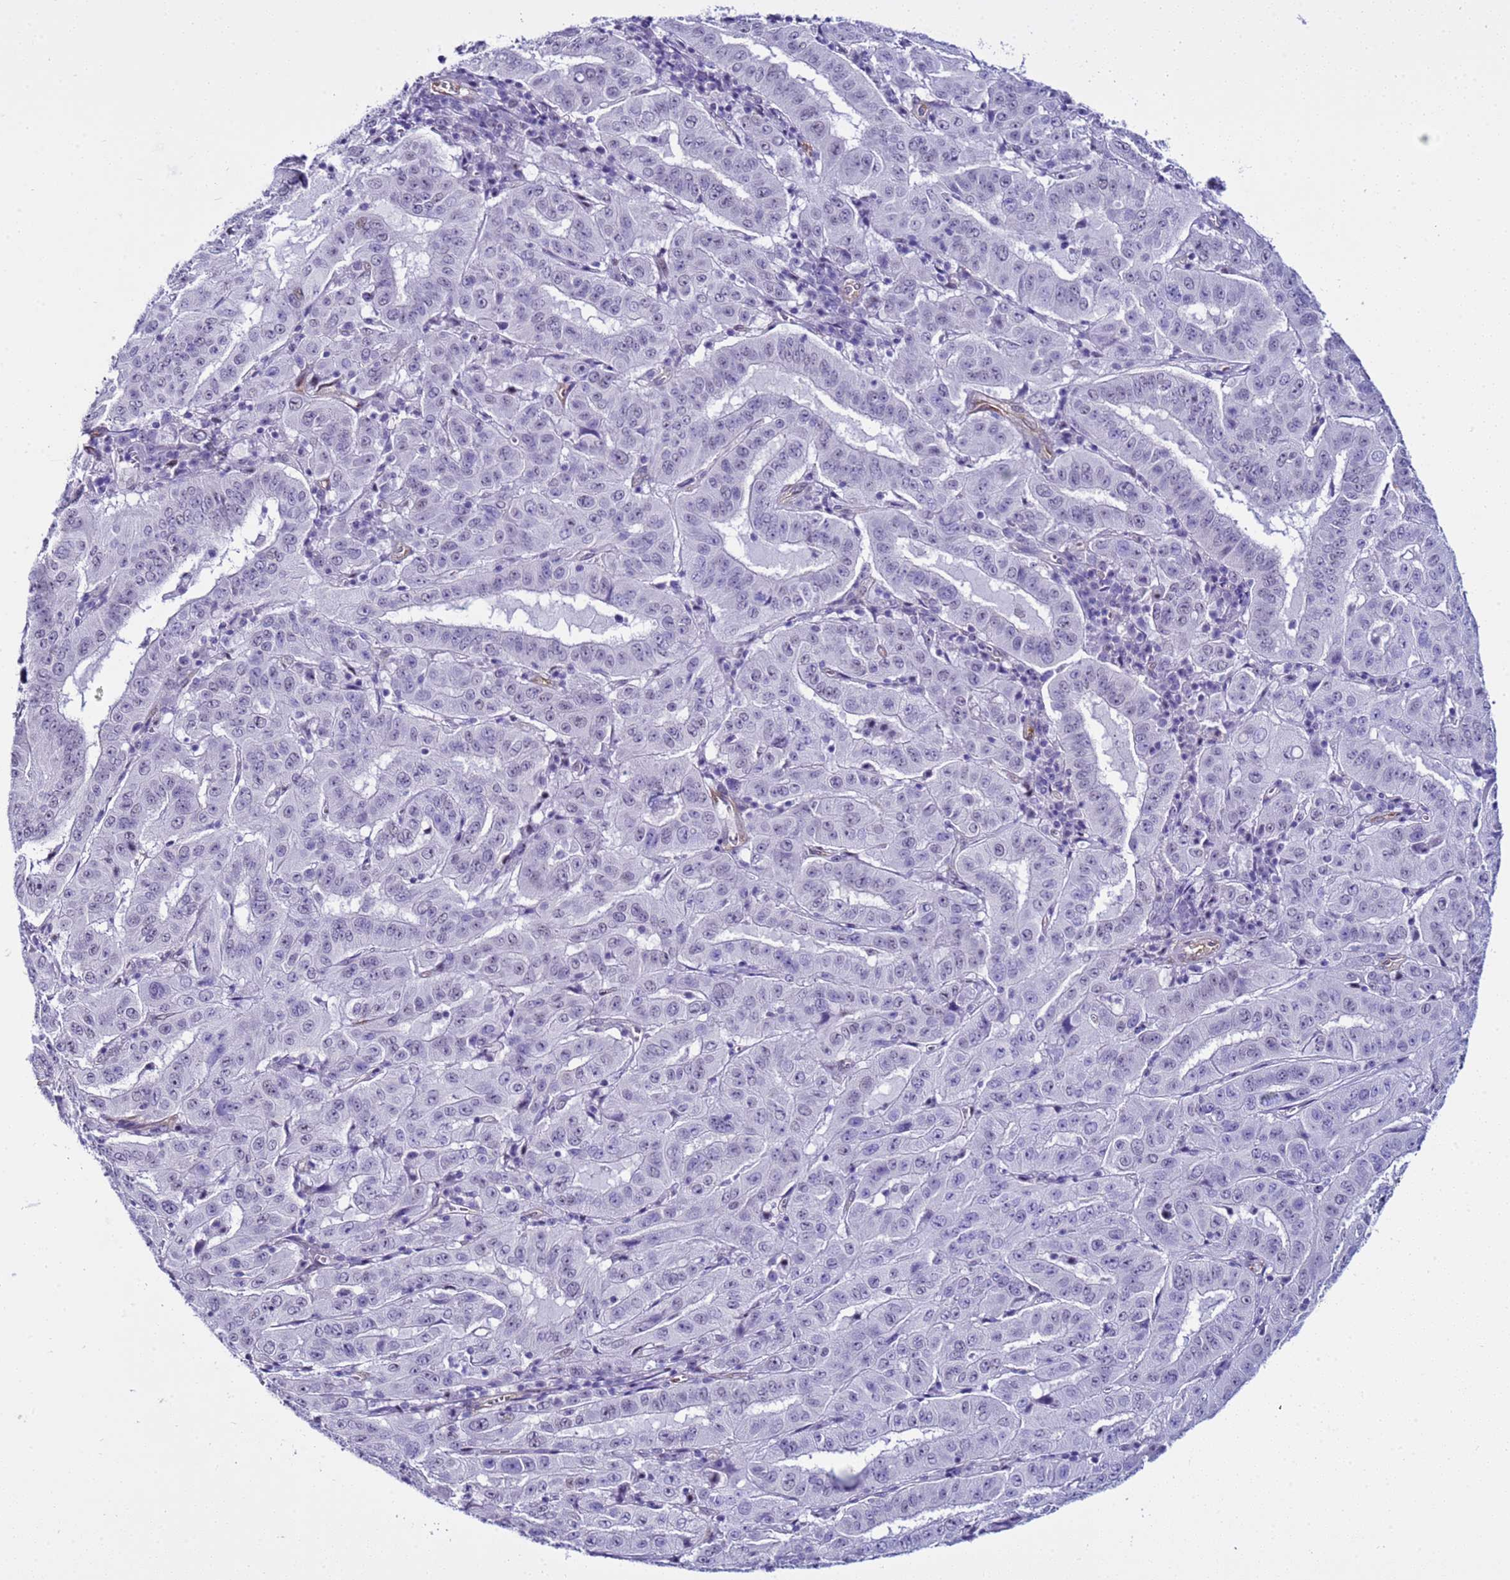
{"staining": {"intensity": "negative", "quantity": "none", "location": "none"}, "tissue": "pancreatic cancer", "cell_type": "Tumor cells", "image_type": "cancer", "snomed": [{"axis": "morphology", "description": "Adenocarcinoma, NOS"}, {"axis": "topography", "description": "Pancreas"}], "caption": "Immunohistochemistry image of neoplastic tissue: human adenocarcinoma (pancreatic) stained with DAB reveals no significant protein positivity in tumor cells.", "gene": "LRRC10B", "patient": {"sex": "male", "age": 63}}